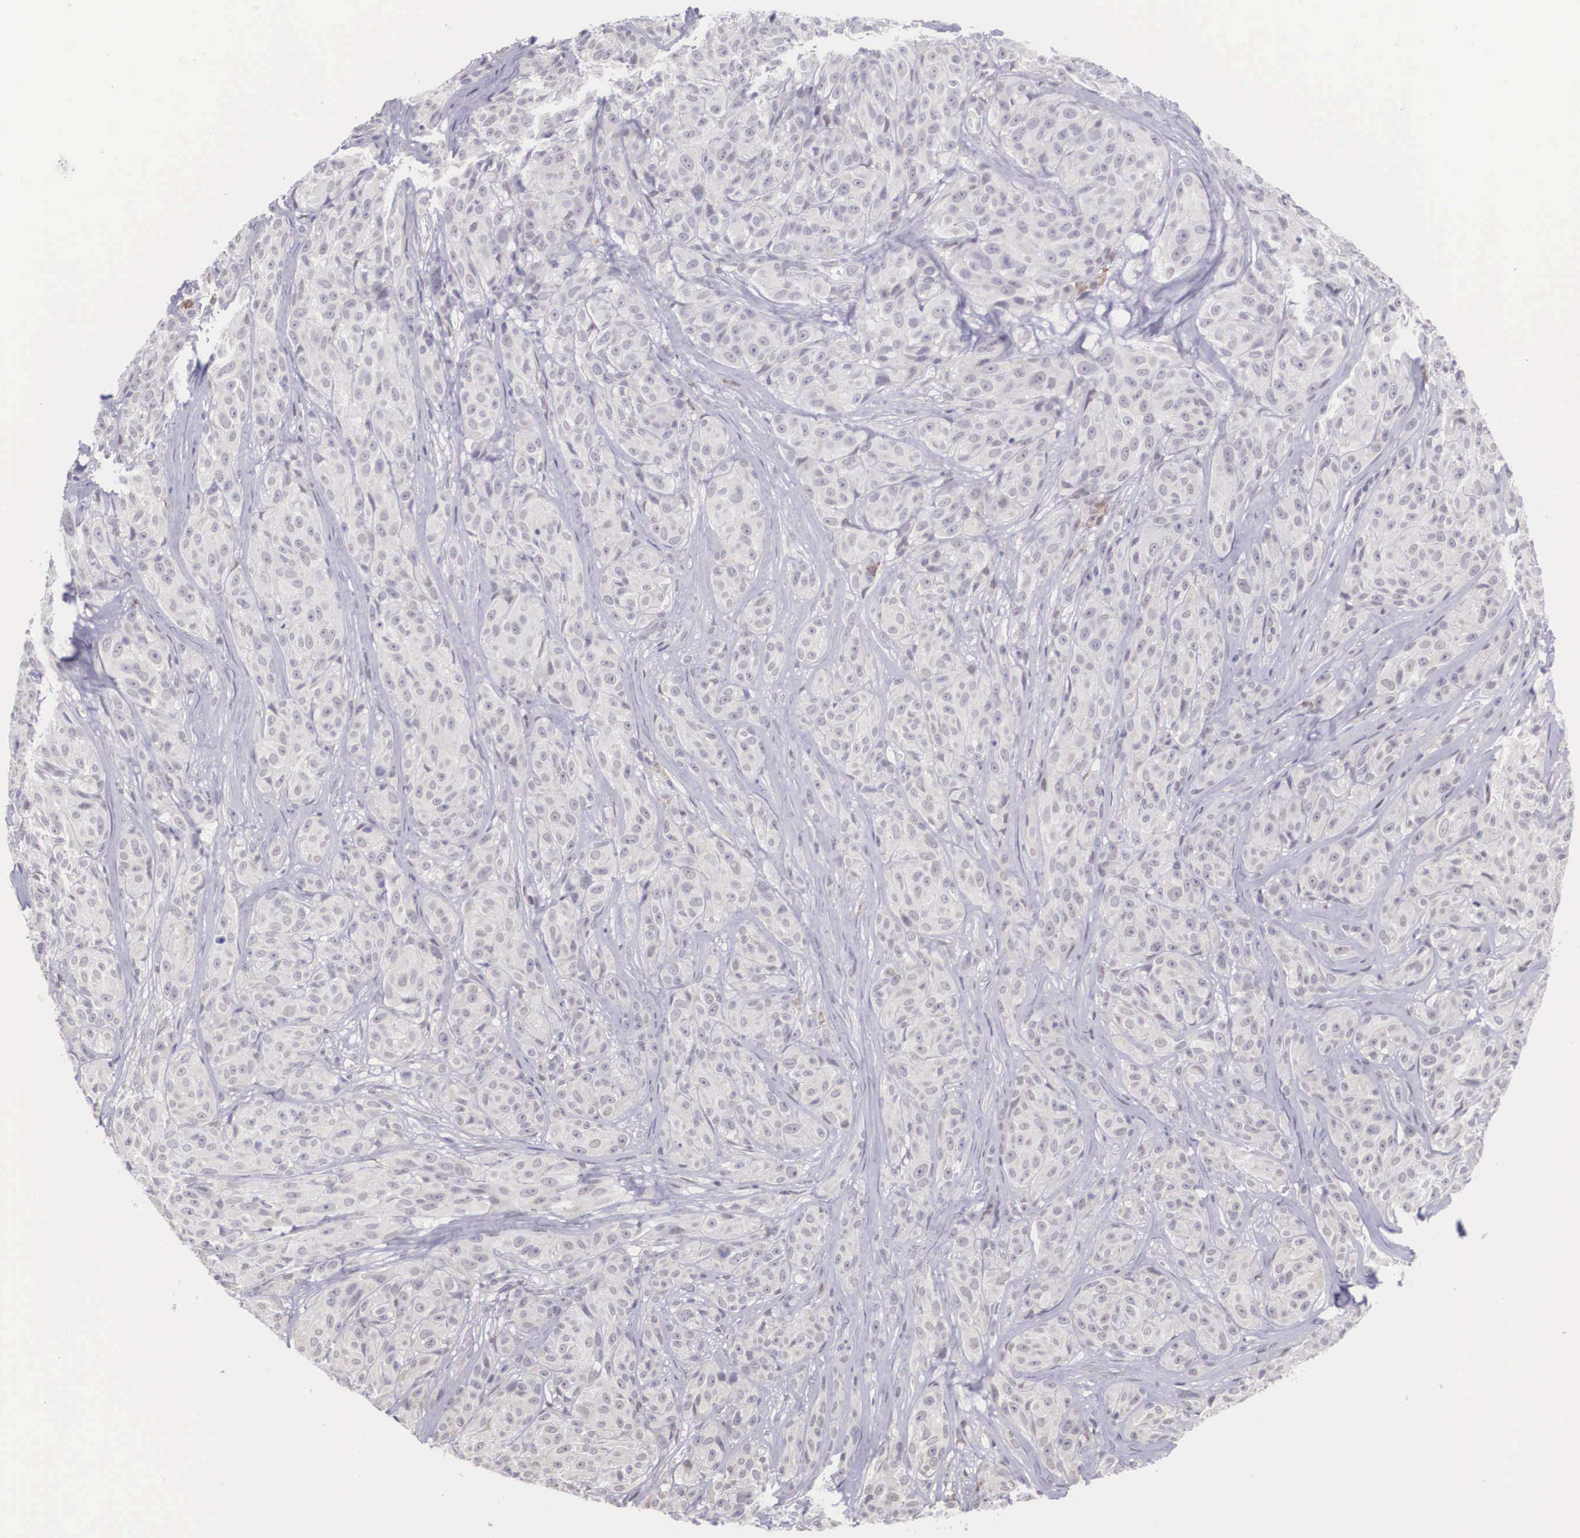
{"staining": {"intensity": "negative", "quantity": "none", "location": "none"}, "tissue": "melanoma", "cell_type": "Tumor cells", "image_type": "cancer", "snomed": [{"axis": "morphology", "description": "Malignant melanoma, NOS"}, {"axis": "topography", "description": "Skin"}], "caption": "A photomicrograph of human malignant melanoma is negative for staining in tumor cells. (Stains: DAB (3,3'-diaminobenzidine) IHC with hematoxylin counter stain, Microscopy: brightfield microscopy at high magnification).", "gene": "SLC25A21", "patient": {"sex": "male", "age": 56}}